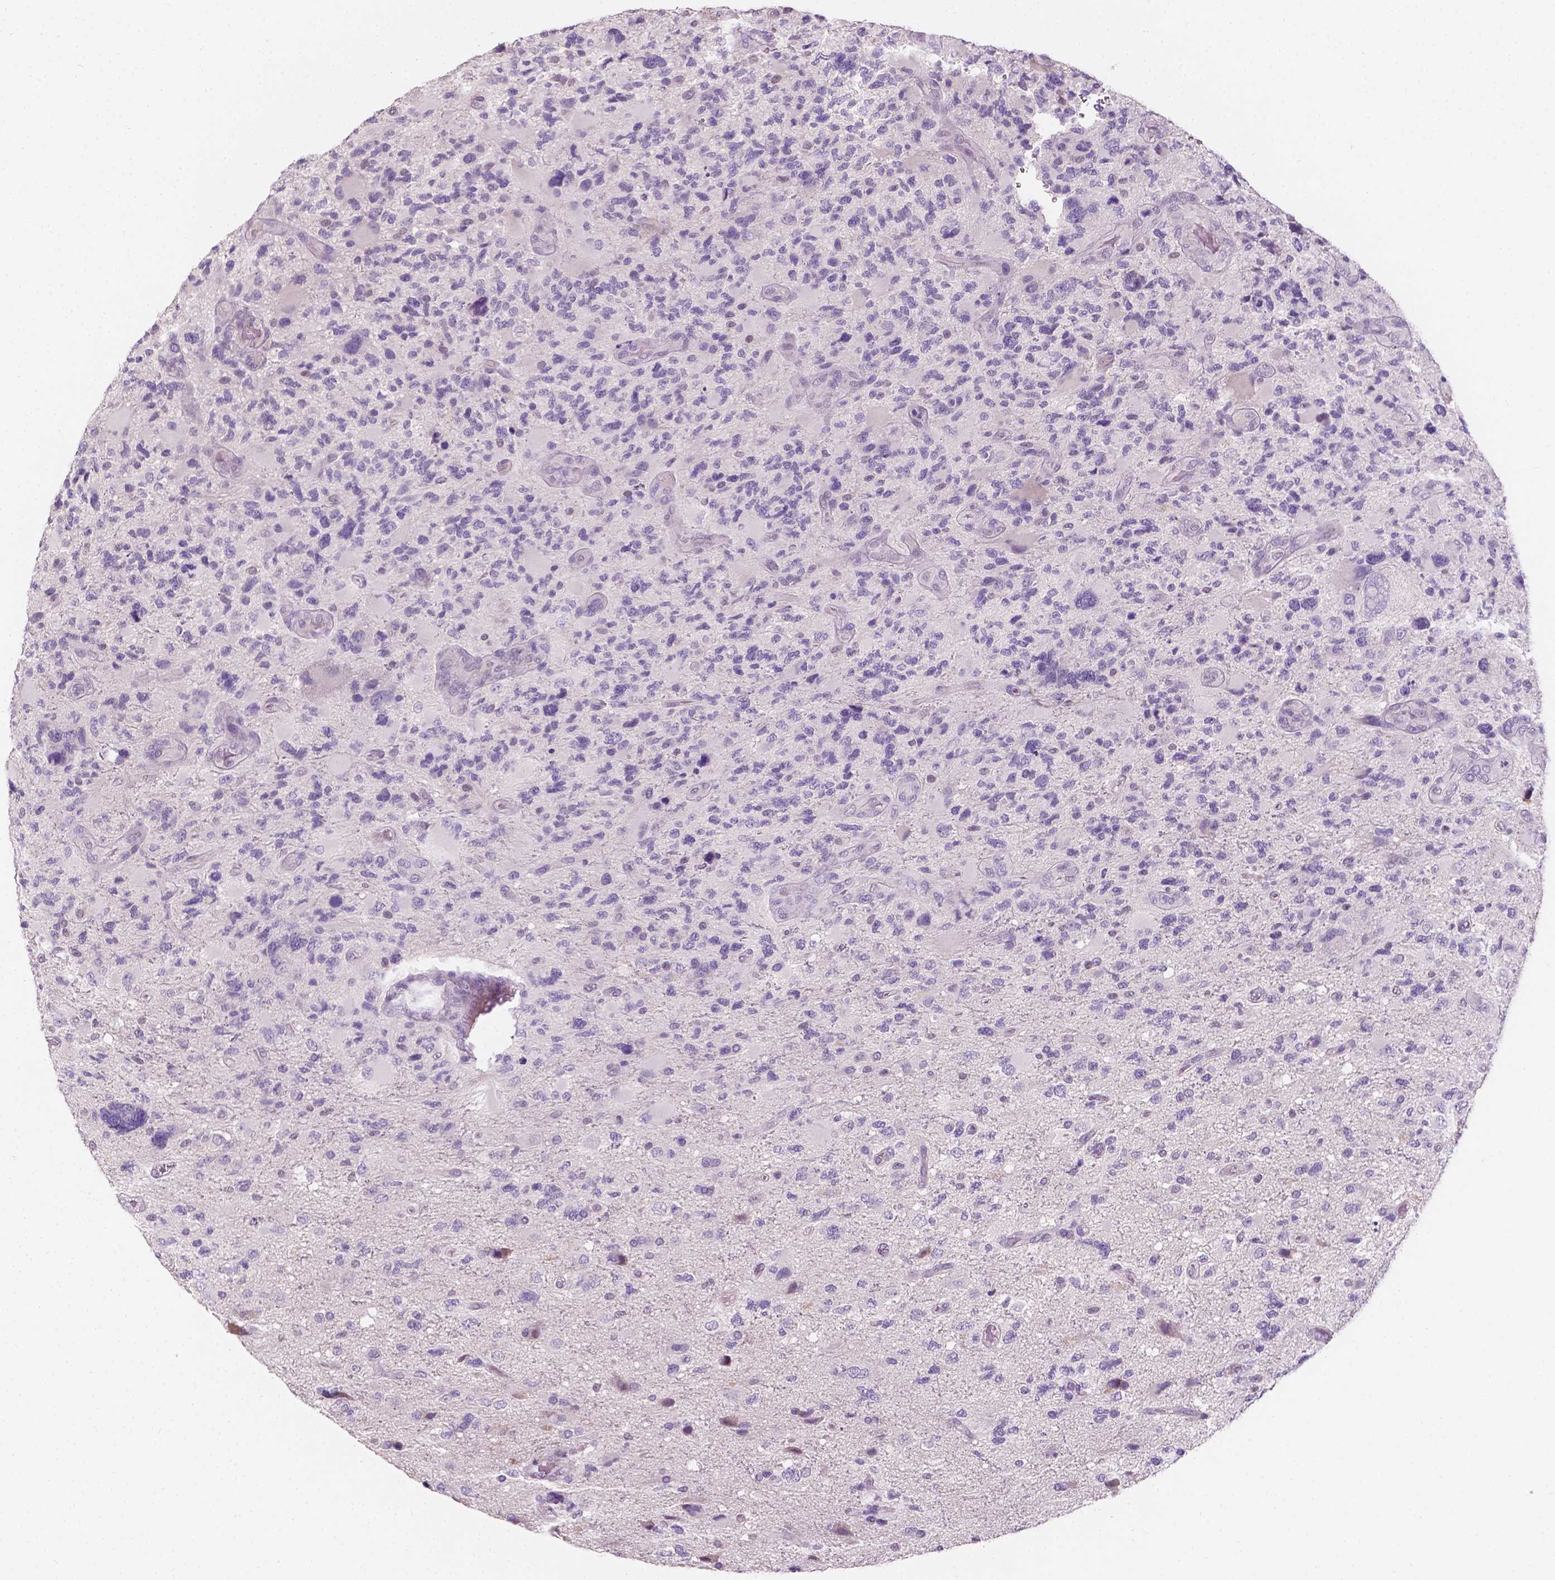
{"staining": {"intensity": "negative", "quantity": "none", "location": "none"}, "tissue": "glioma", "cell_type": "Tumor cells", "image_type": "cancer", "snomed": [{"axis": "morphology", "description": "Glioma, malignant, High grade"}, {"axis": "topography", "description": "Brain"}], "caption": "A high-resolution histopathology image shows IHC staining of malignant high-grade glioma, which demonstrates no significant expression in tumor cells. Nuclei are stained in blue.", "gene": "TAL1", "patient": {"sex": "female", "age": 71}}